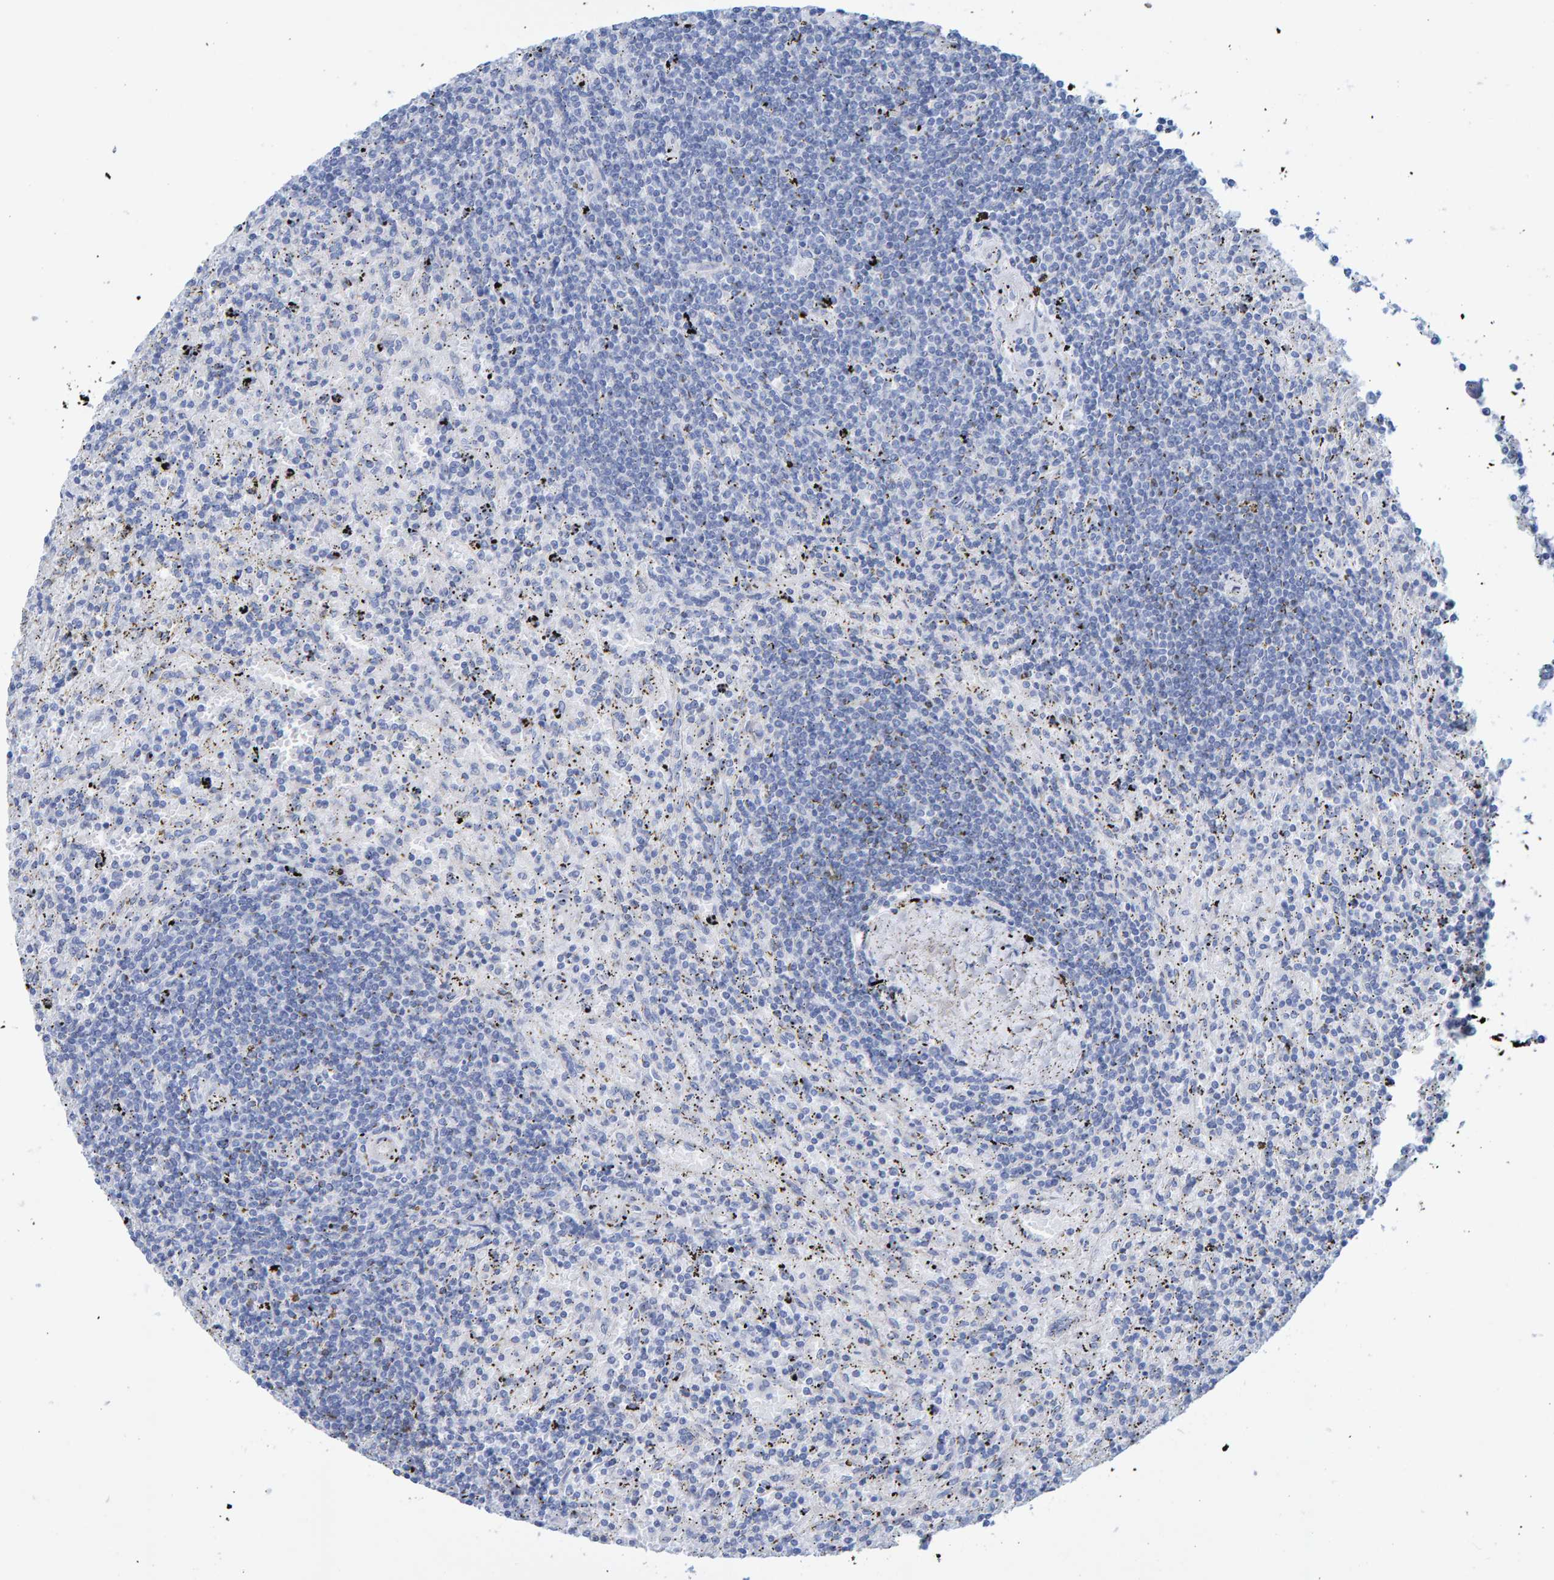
{"staining": {"intensity": "negative", "quantity": "none", "location": "none"}, "tissue": "lymphoma", "cell_type": "Tumor cells", "image_type": "cancer", "snomed": [{"axis": "morphology", "description": "Malignant lymphoma, non-Hodgkin's type, Low grade"}, {"axis": "topography", "description": "Spleen"}], "caption": "There is no significant positivity in tumor cells of lymphoma. Nuclei are stained in blue.", "gene": "JAKMIP3", "patient": {"sex": "male", "age": 76}}